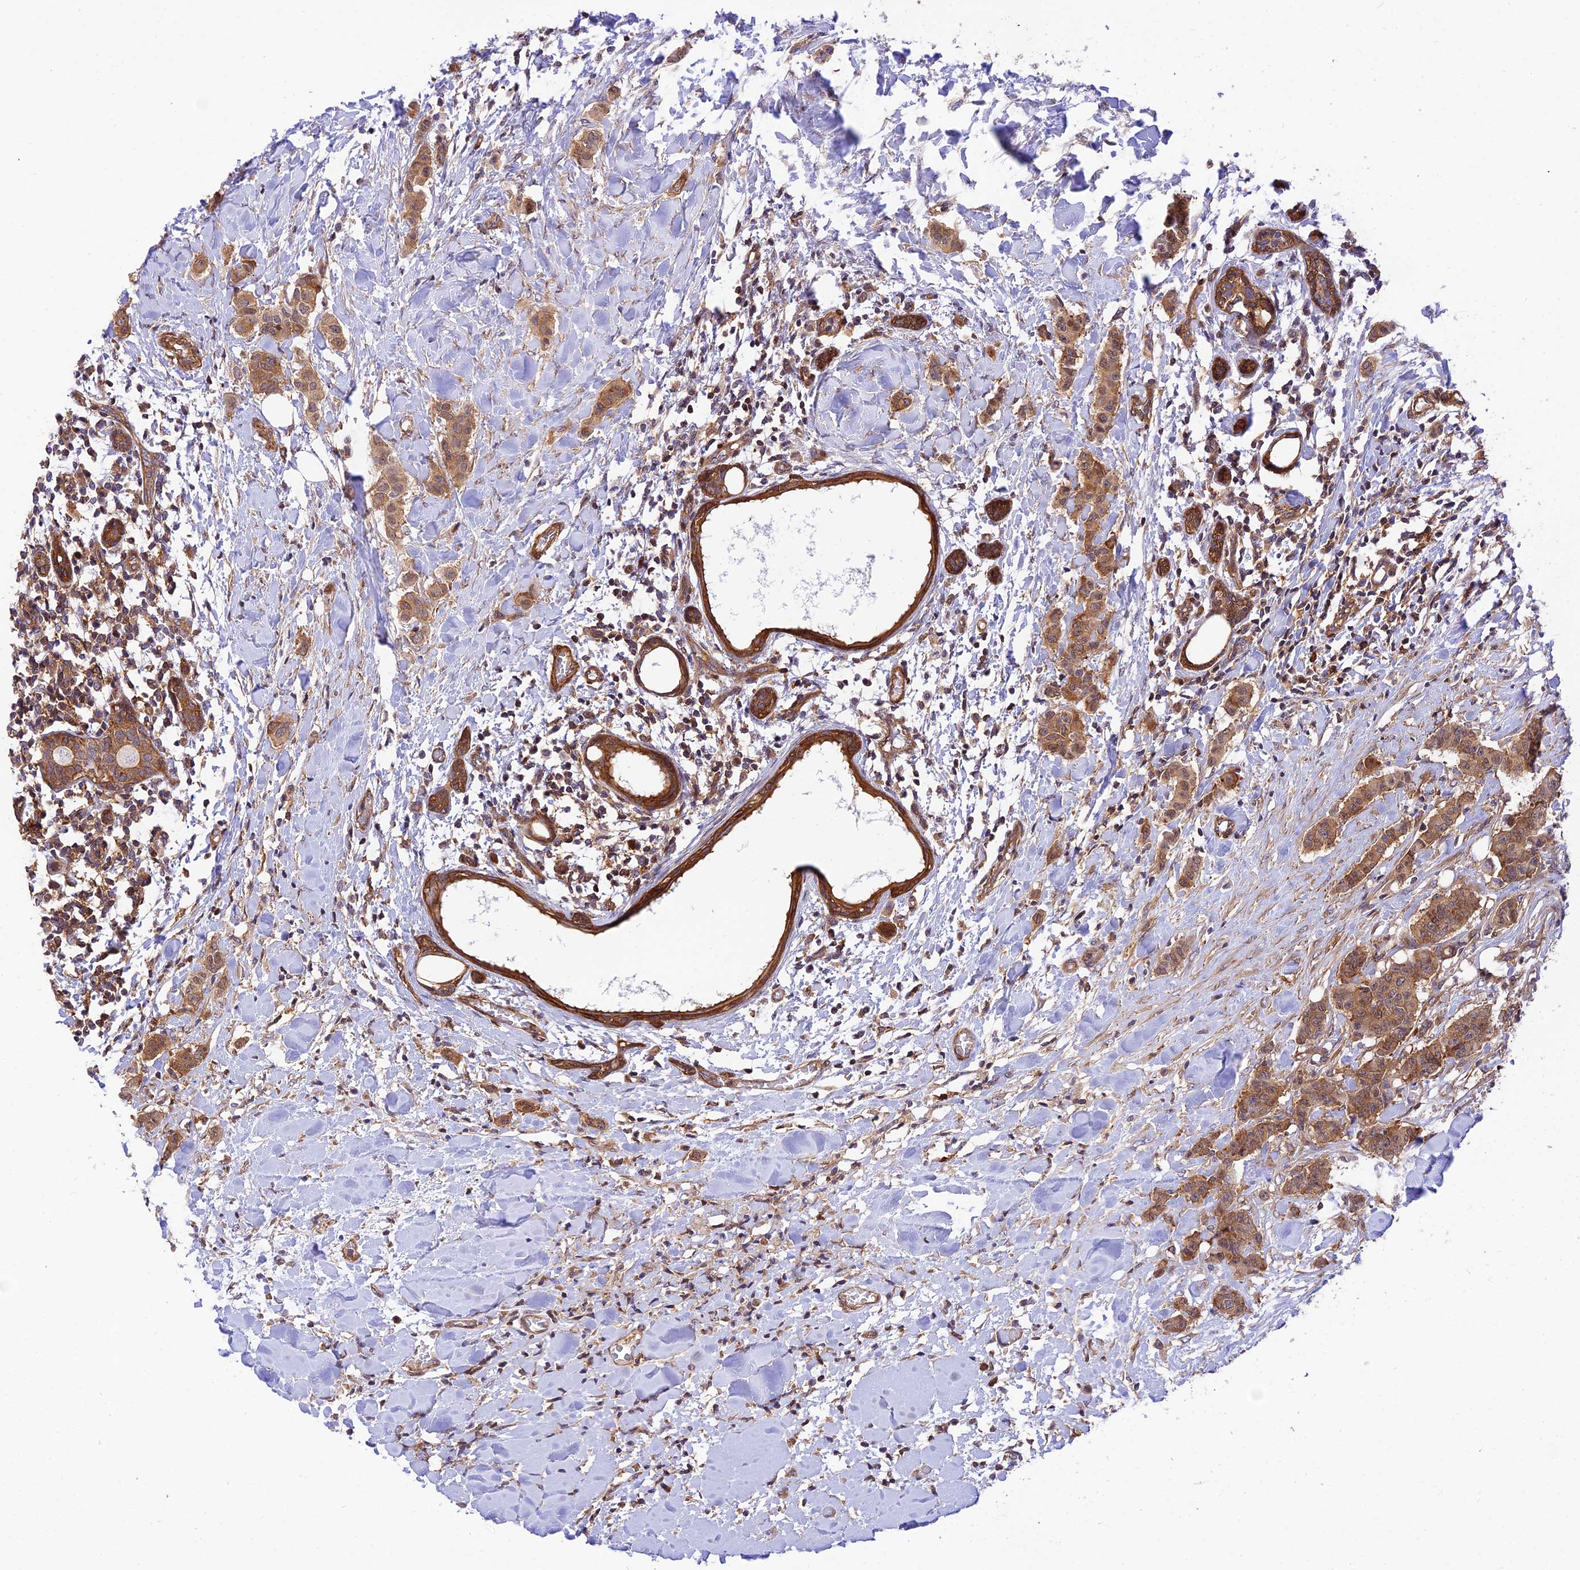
{"staining": {"intensity": "strong", "quantity": ">75%", "location": "cytoplasmic/membranous"}, "tissue": "breast cancer", "cell_type": "Tumor cells", "image_type": "cancer", "snomed": [{"axis": "morphology", "description": "Duct carcinoma"}, {"axis": "topography", "description": "Breast"}], "caption": "Breast intraductal carcinoma stained for a protein demonstrates strong cytoplasmic/membranous positivity in tumor cells. The staining was performed using DAB (3,3'-diaminobenzidine), with brown indicating positive protein expression. Nuclei are stained blue with hematoxylin.", "gene": "EVI5L", "patient": {"sex": "female", "age": 40}}